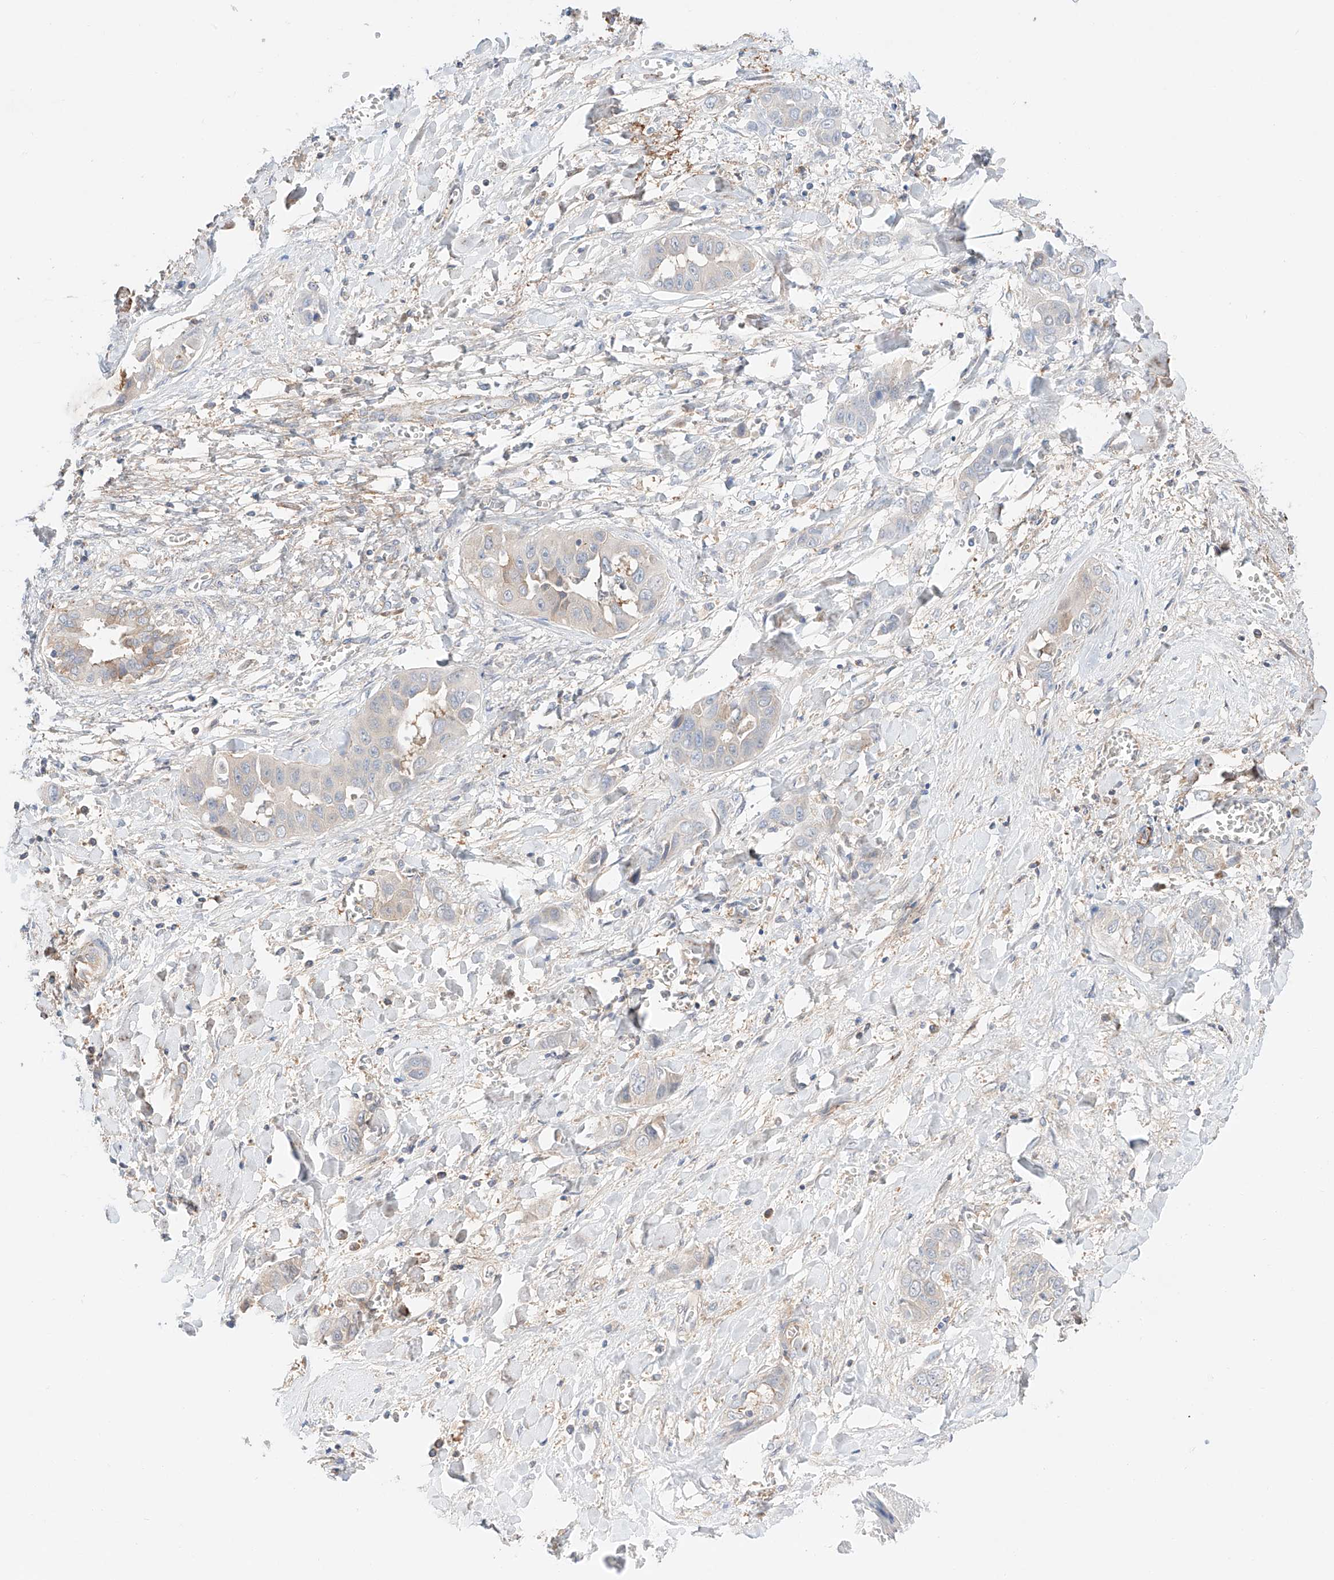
{"staining": {"intensity": "negative", "quantity": "none", "location": "none"}, "tissue": "liver cancer", "cell_type": "Tumor cells", "image_type": "cancer", "snomed": [{"axis": "morphology", "description": "Cholangiocarcinoma"}, {"axis": "topography", "description": "Liver"}], "caption": "Tumor cells show no significant protein staining in liver cancer. (DAB (3,3'-diaminobenzidine) immunohistochemistry (IHC) visualized using brightfield microscopy, high magnification).", "gene": "PGGT1B", "patient": {"sex": "female", "age": 52}}